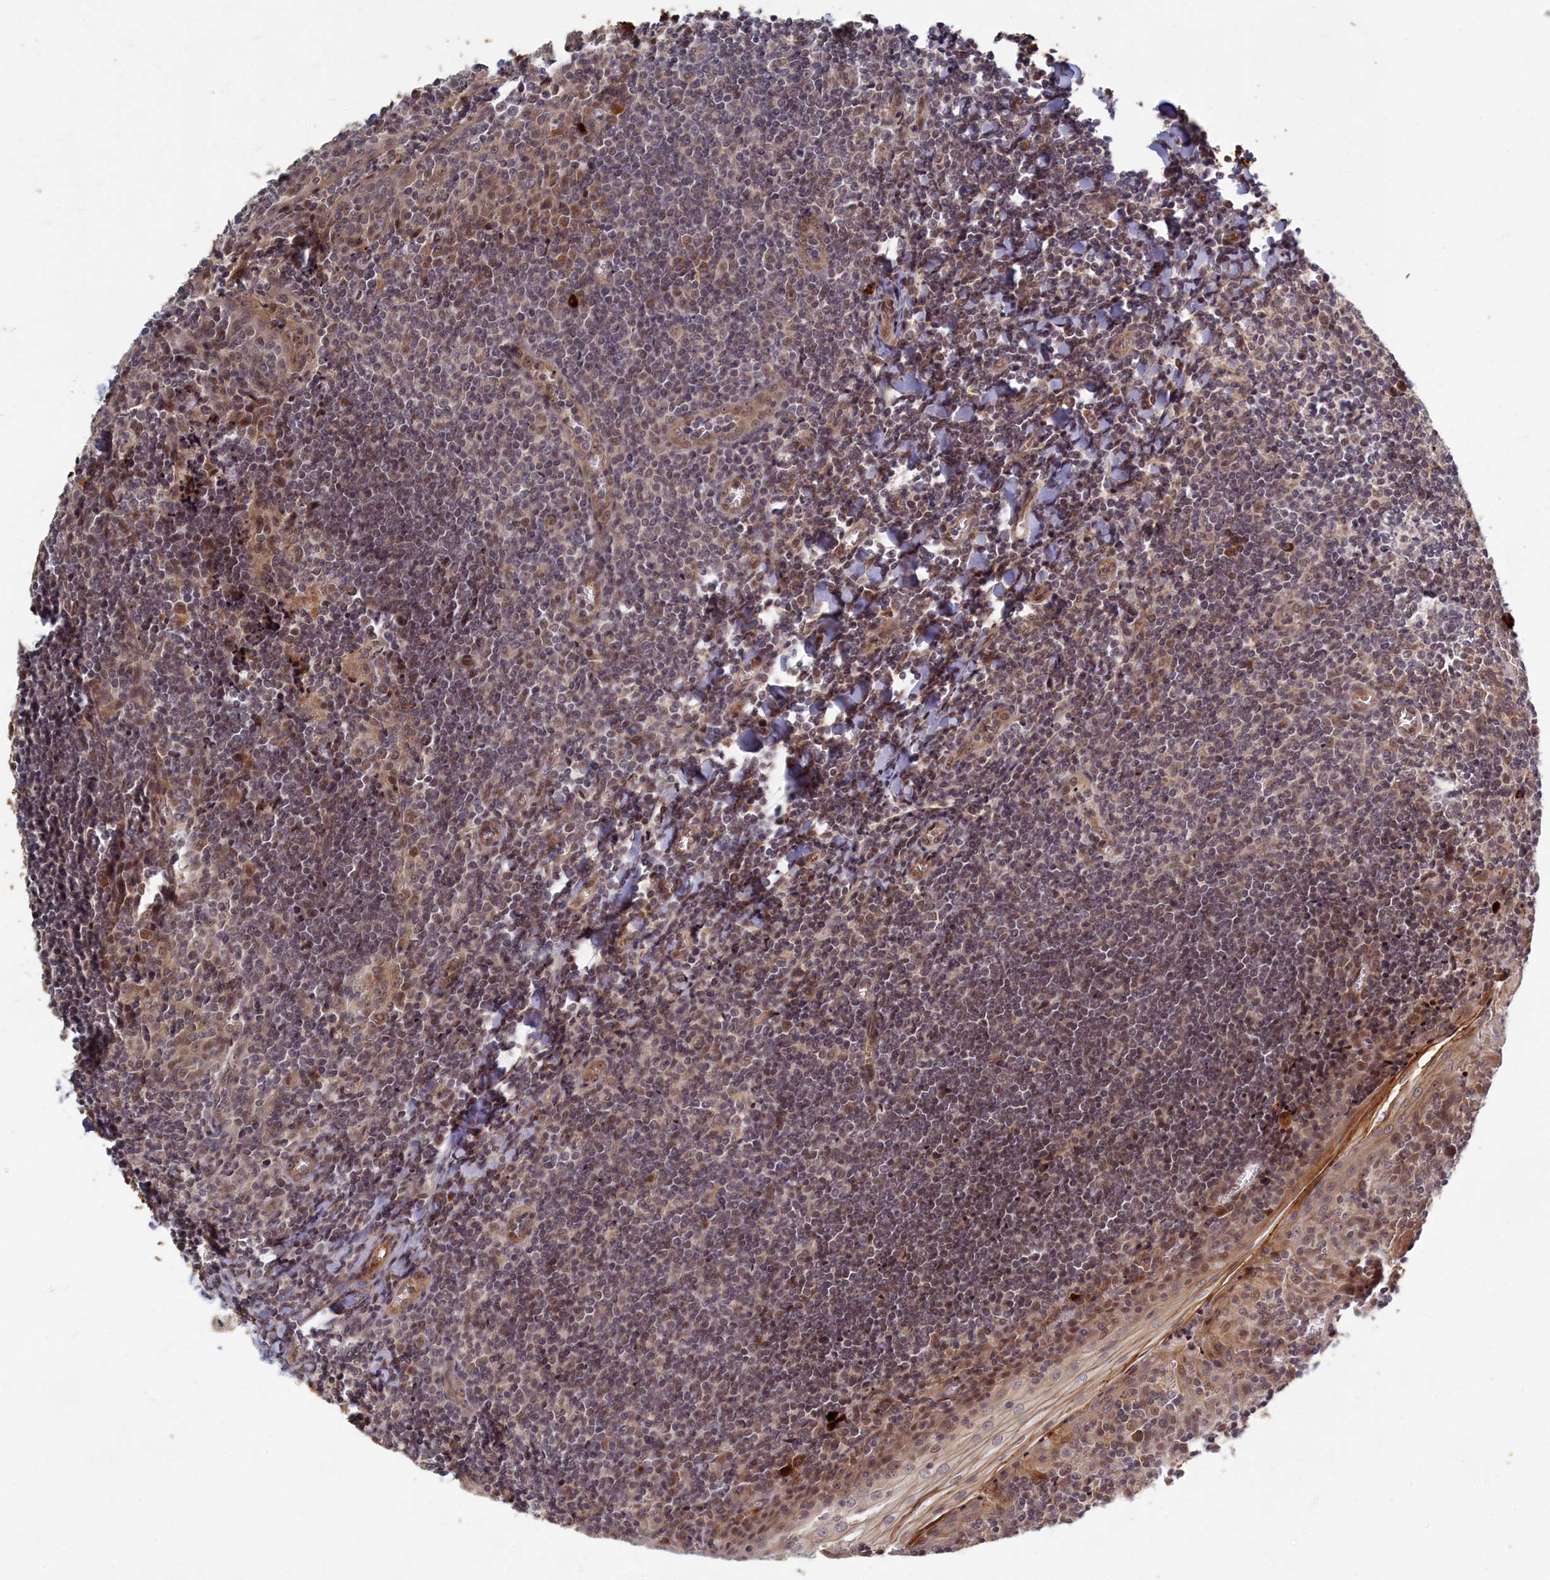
{"staining": {"intensity": "weak", "quantity": "<25%", "location": "cytoplasmic/membranous"}, "tissue": "tonsil", "cell_type": "Germinal center cells", "image_type": "normal", "snomed": [{"axis": "morphology", "description": "Normal tissue, NOS"}, {"axis": "topography", "description": "Tonsil"}], "caption": "An immunohistochemistry (IHC) photomicrograph of benign tonsil is shown. There is no staining in germinal center cells of tonsil.", "gene": "EARS2", "patient": {"sex": "male", "age": 27}}